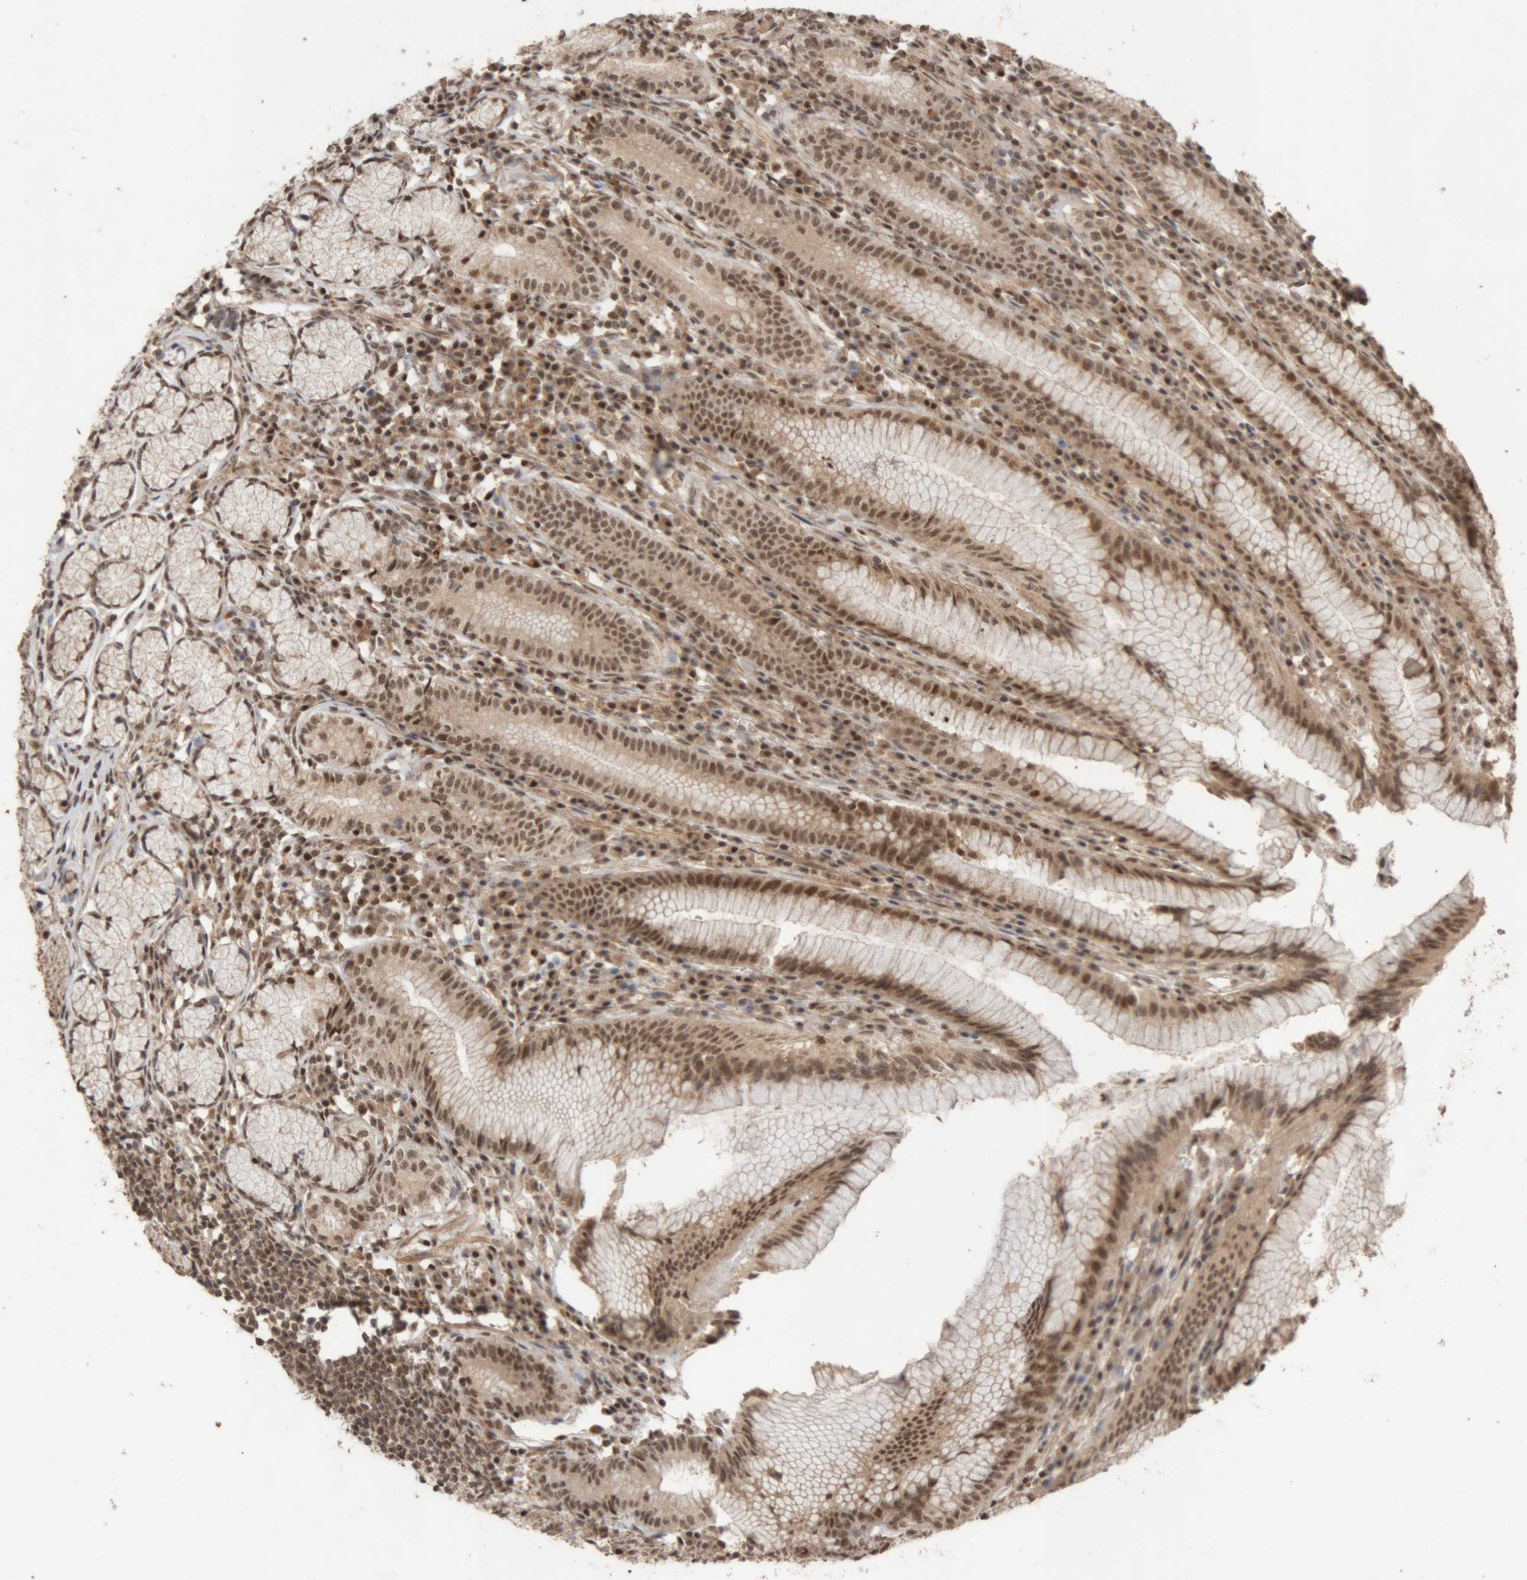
{"staining": {"intensity": "moderate", "quantity": ">75%", "location": "cytoplasmic/membranous,nuclear"}, "tissue": "stomach", "cell_type": "Glandular cells", "image_type": "normal", "snomed": [{"axis": "morphology", "description": "Normal tissue, NOS"}, {"axis": "topography", "description": "Stomach"}], "caption": "This is a micrograph of IHC staining of normal stomach, which shows moderate expression in the cytoplasmic/membranous,nuclear of glandular cells.", "gene": "KEAP1", "patient": {"sex": "male", "age": 55}}